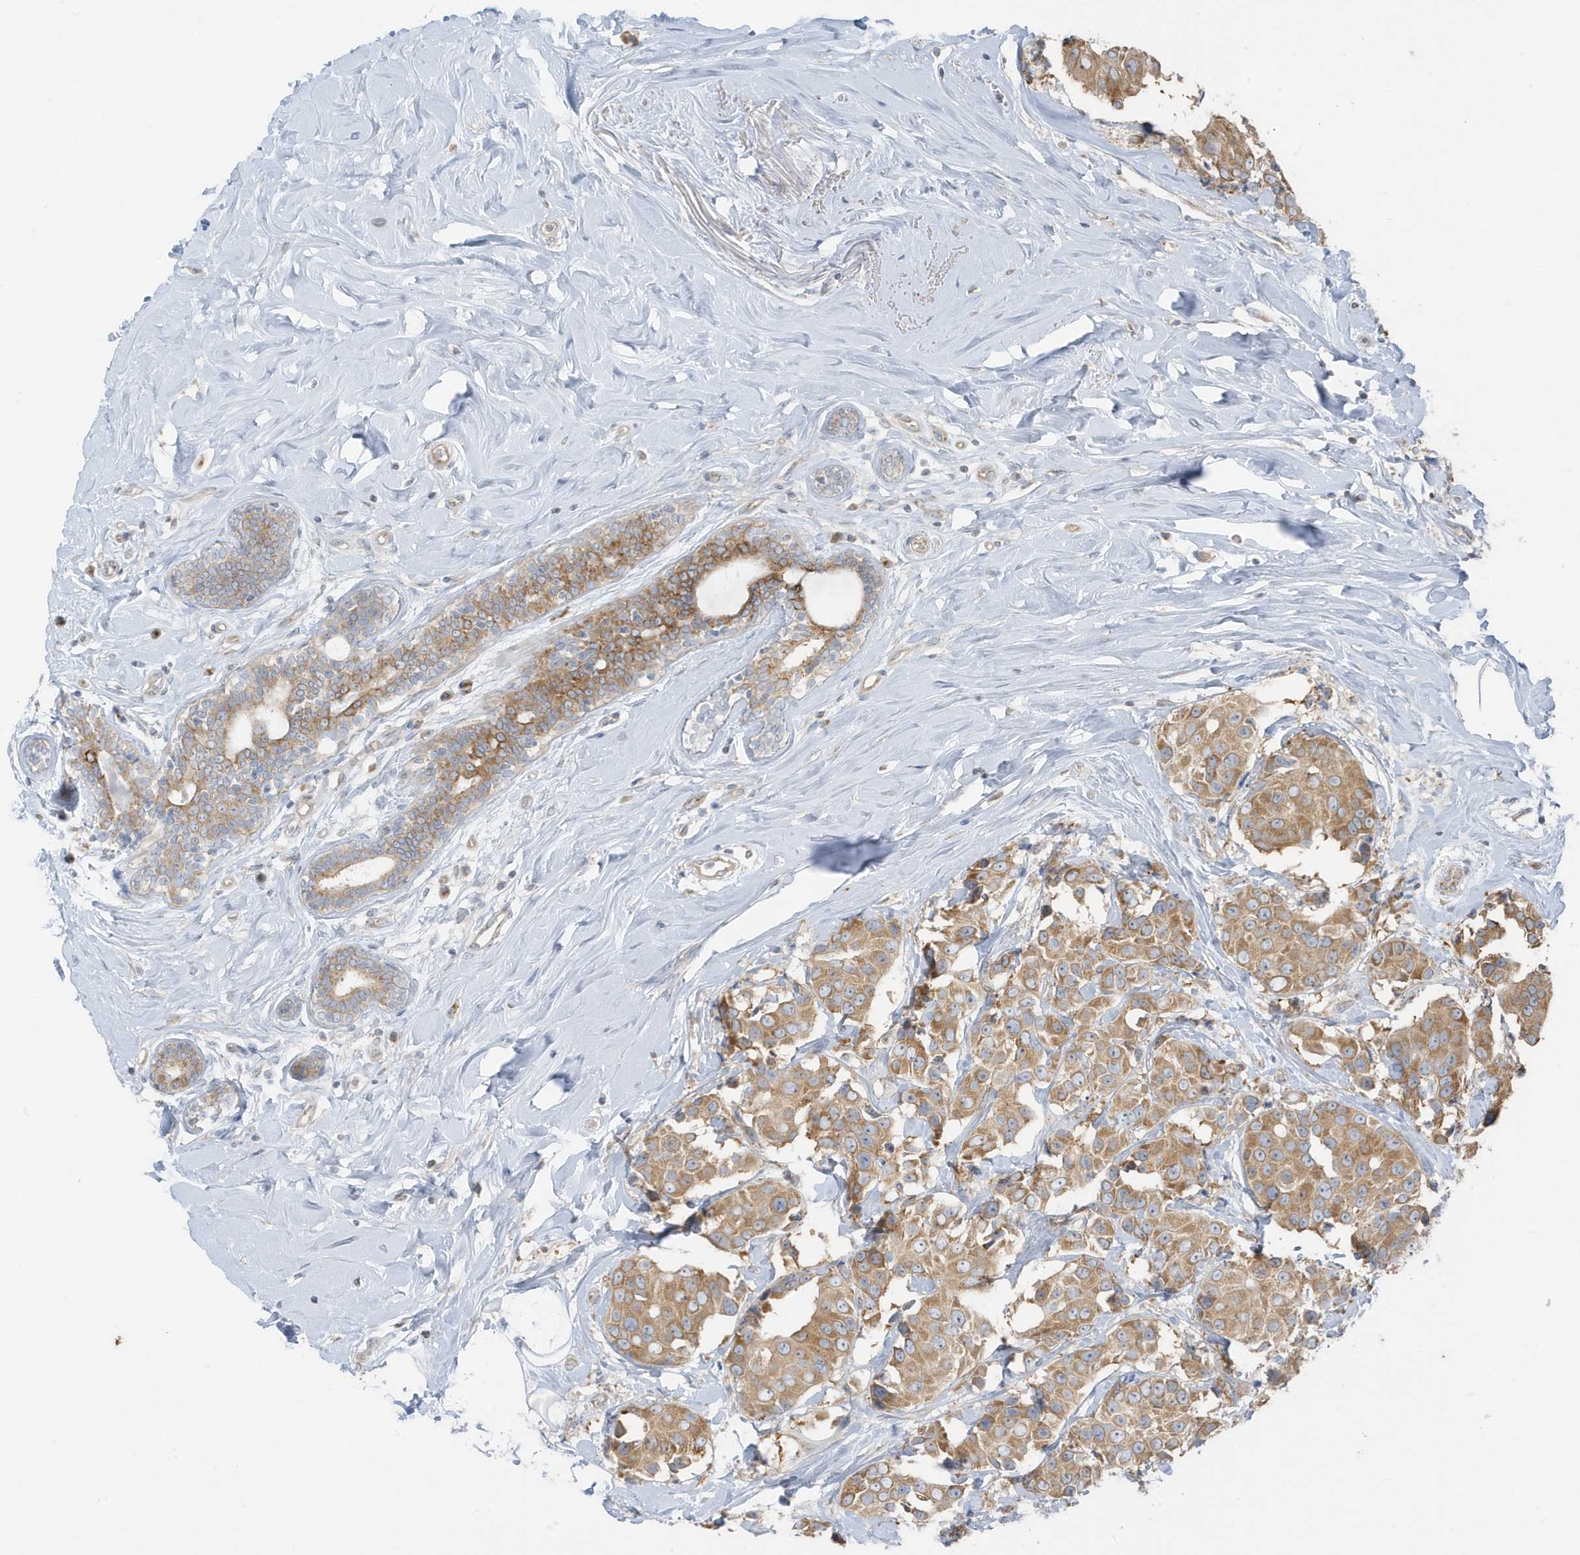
{"staining": {"intensity": "moderate", "quantity": ">75%", "location": "cytoplasmic/membranous"}, "tissue": "breast cancer", "cell_type": "Tumor cells", "image_type": "cancer", "snomed": [{"axis": "morphology", "description": "Normal tissue, NOS"}, {"axis": "morphology", "description": "Duct carcinoma"}, {"axis": "topography", "description": "Breast"}], "caption": "Approximately >75% of tumor cells in human breast cancer (infiltrating ductal carcinoma) reveal moderate cytoplasmic/membranous protein expression as visualized by brown immunohistochemical staining.", "gene": "GOLGA4", "patient": {"sex": "female", "age": 39}}